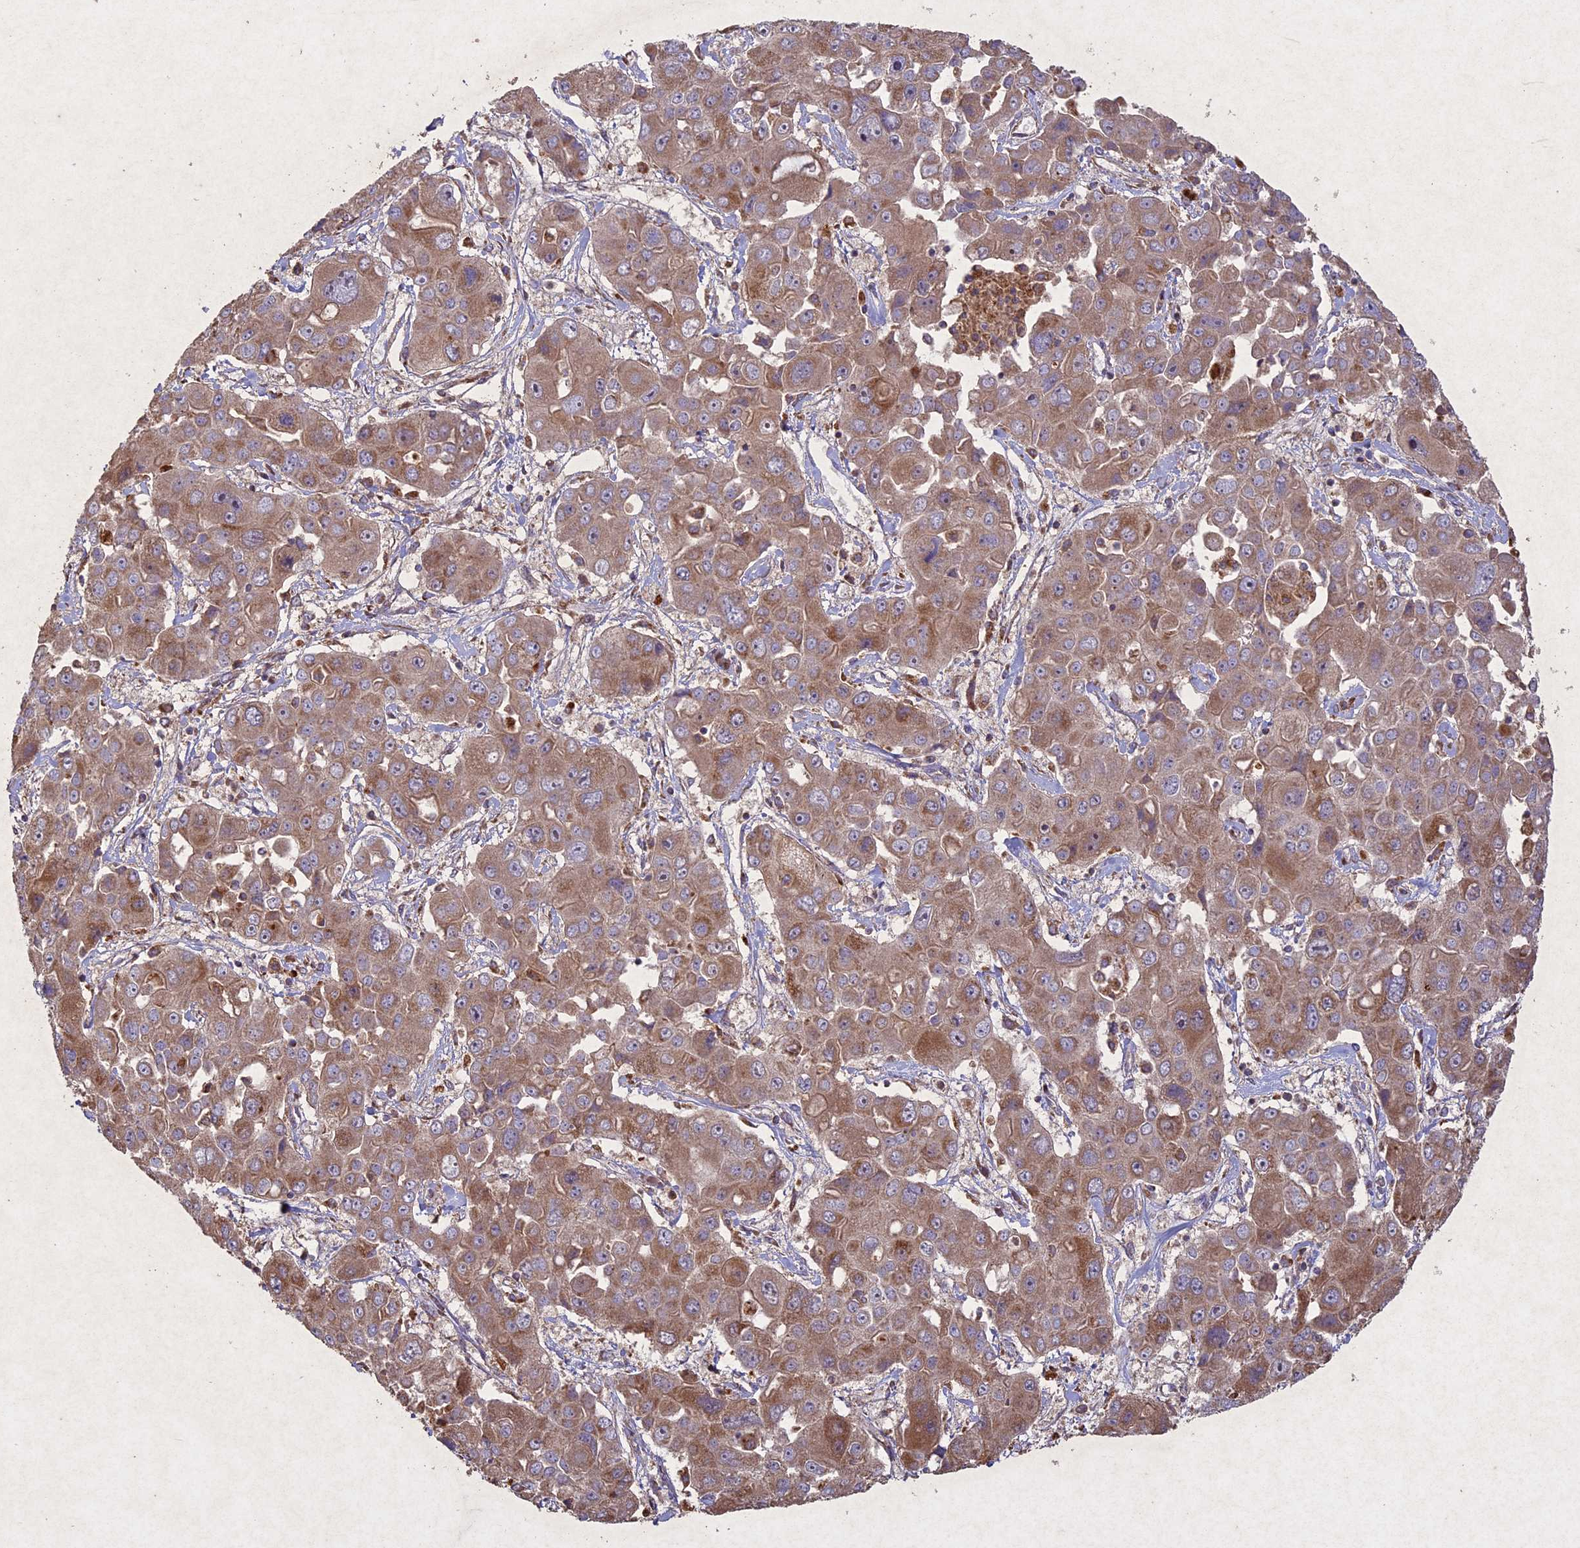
{"staining": {"intensity": "moderate", "quantity": ">75%", "location": "cytoplasmic/membranous"}, "tissue": "liver cancer", "cell_type": "Tumor cells", "image_type": "cancer", "snomed": [{"axis": "morphology", "description": "Cholangiocarcinoma"}, {"axis": "topography", "description": "Liver"}], "caption": "The image reveals immunohistochemical staining of liver cholangiocarcinoma. There is moderate cytoplasmic/membranous positivity is appreciated in approximately >75% of tumor cells. (DAB (3,3'-diaminobenzidine) IHC with brightfield microscopy, high magnification).", "gene": "CIAO2B", "patient": {"sex": "male", "age": 67}}